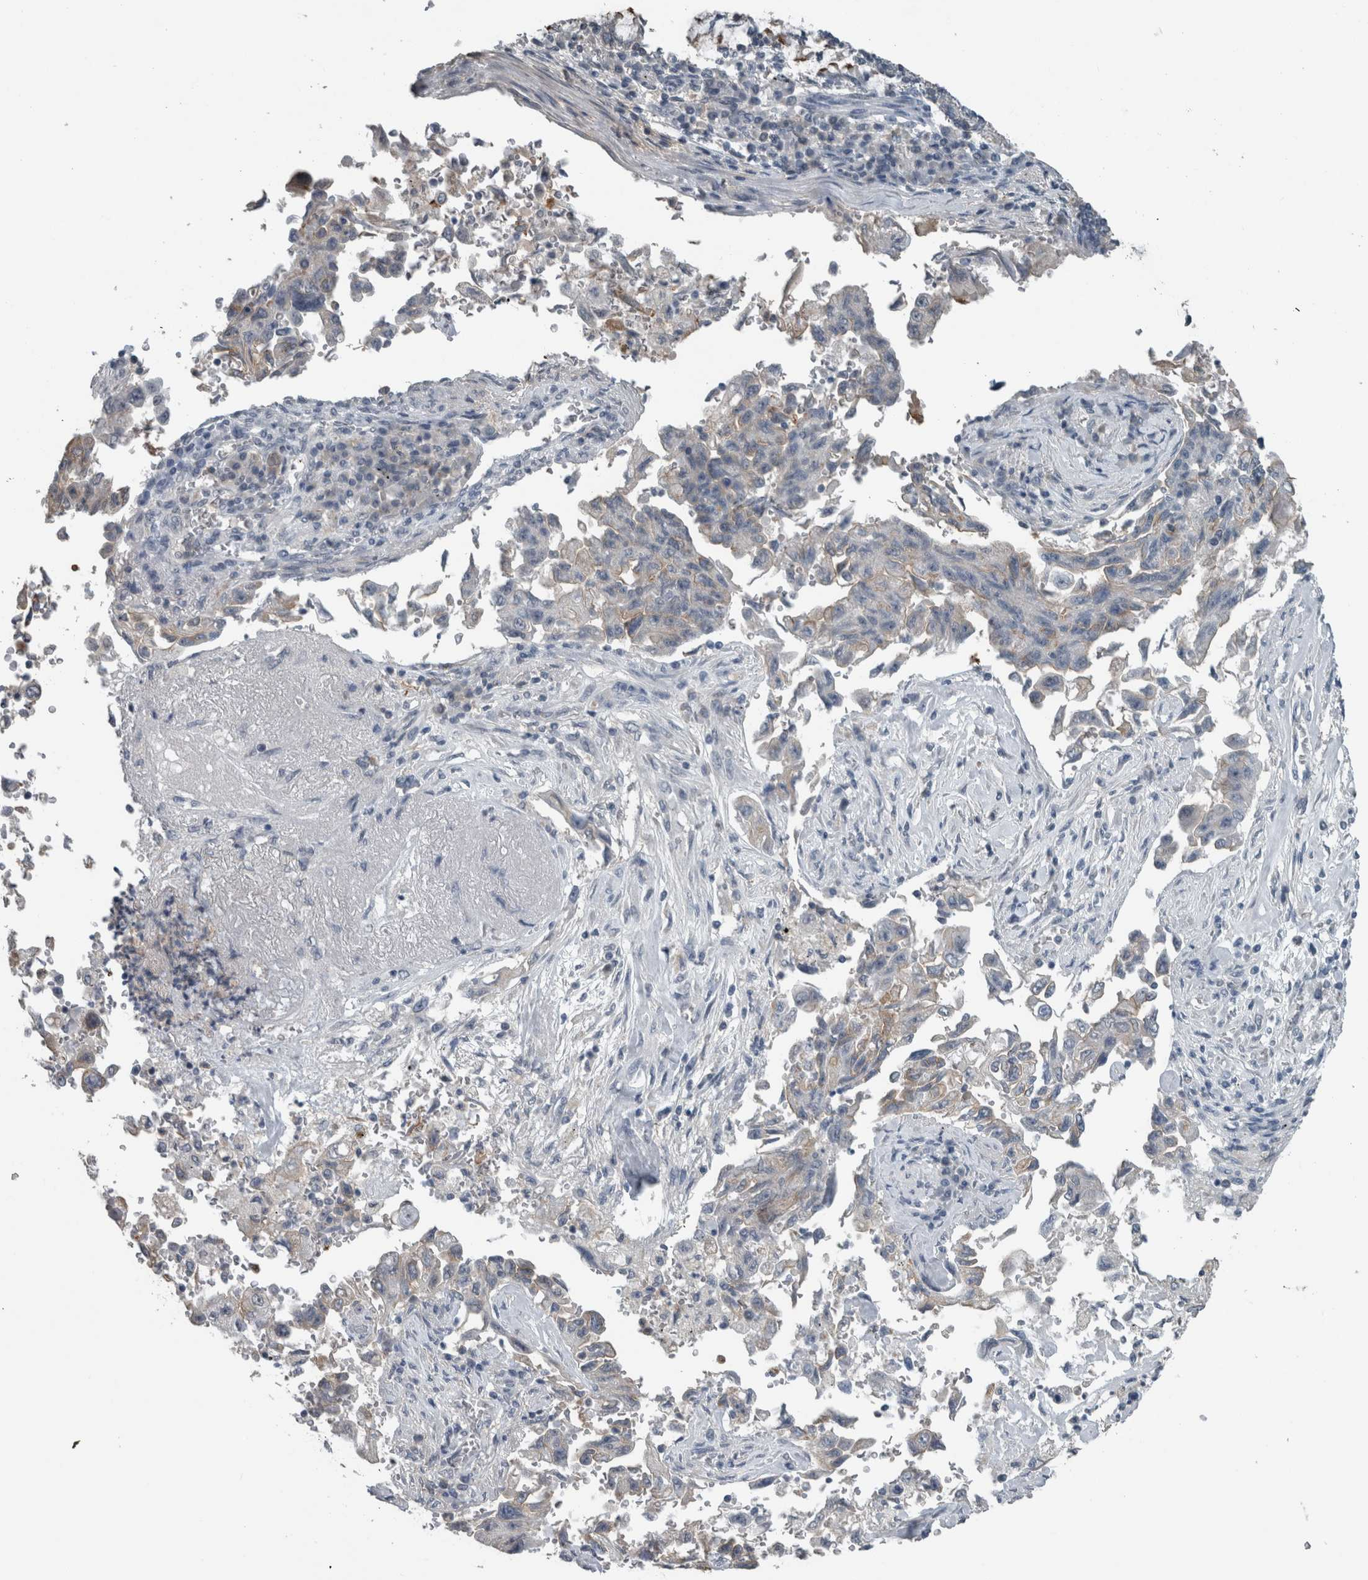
{"staining": {"intensity": "weak", "quantity": "<25%", "location": "cytoplasmic/membranous"}, "tissue": "lung cancer", "cell_type": "Tumor cells", "image_type": "cancer", "snomed": [{"axis": "morphology", "description": "Adenocarcinoma, NOS"}, {"axis": "topography", "description": "Lung"}], "caption": "Histopathology image shows no significant protein staining in tumor cells of adenocarcinoma (lung).", "gene": "ACSF2", "patient": {"sex": "female", "age": 51}}